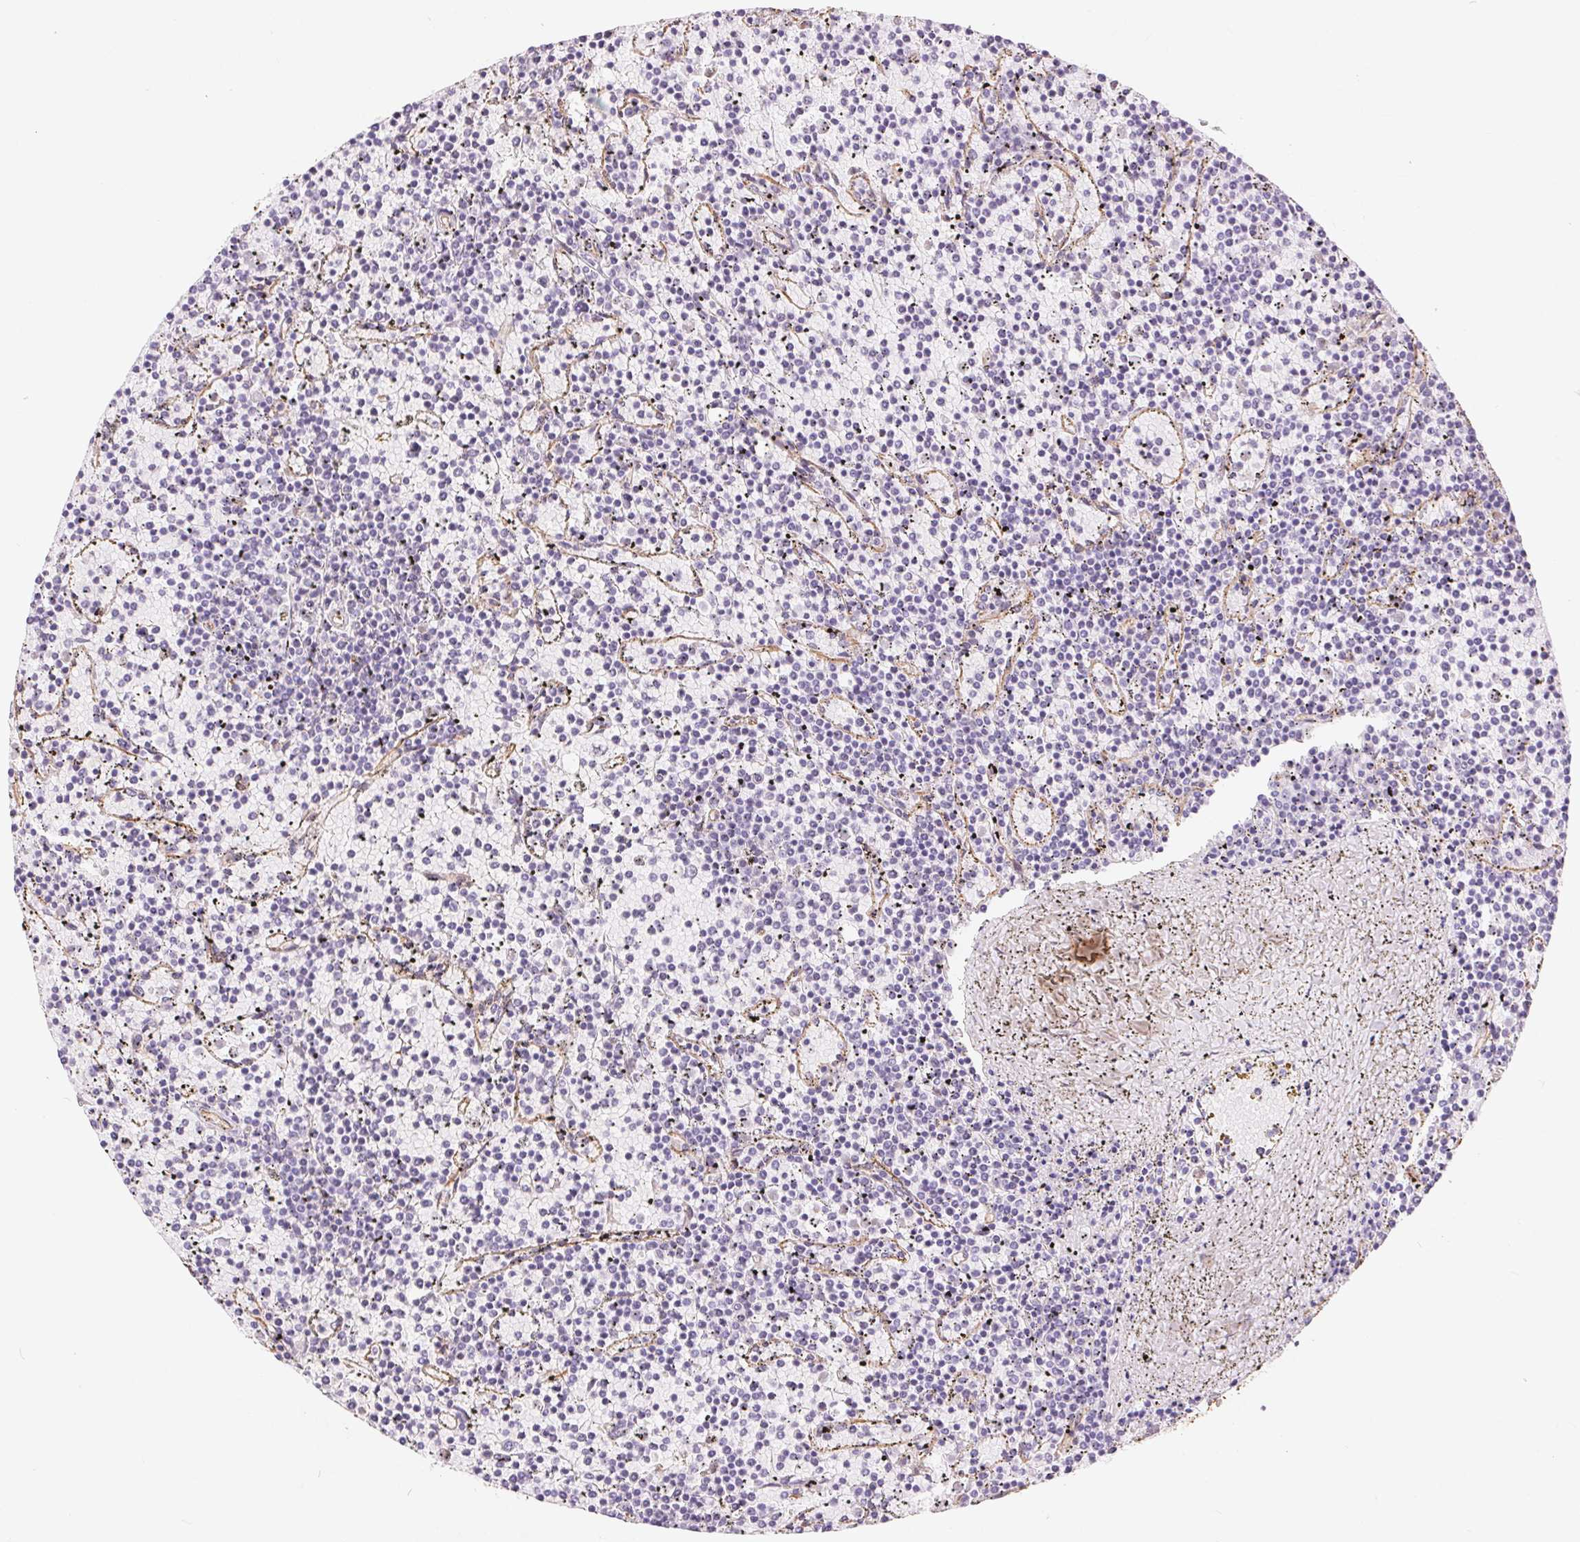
{"staining": {"intensity": "negative", "quantity": "none", "location": "none"}, "tissue": "lymphoma", "cell_type": "Tumor cells", "image_type": "cancer", "snomed": [{"axis": "morphology", "description": "Malignant lymphoma, non-Hodgkin's type, Low grade"}, {"axis": "topography", "description": "Spleen"}], "caption": "Malignant lymphoma, non-Hodgkin's type (low-grade) was stained to show a protein in brown. There is no significant staining in tumor cells.", "gene": "GFAP", "patient": {"sex": "female", "age": 77}}